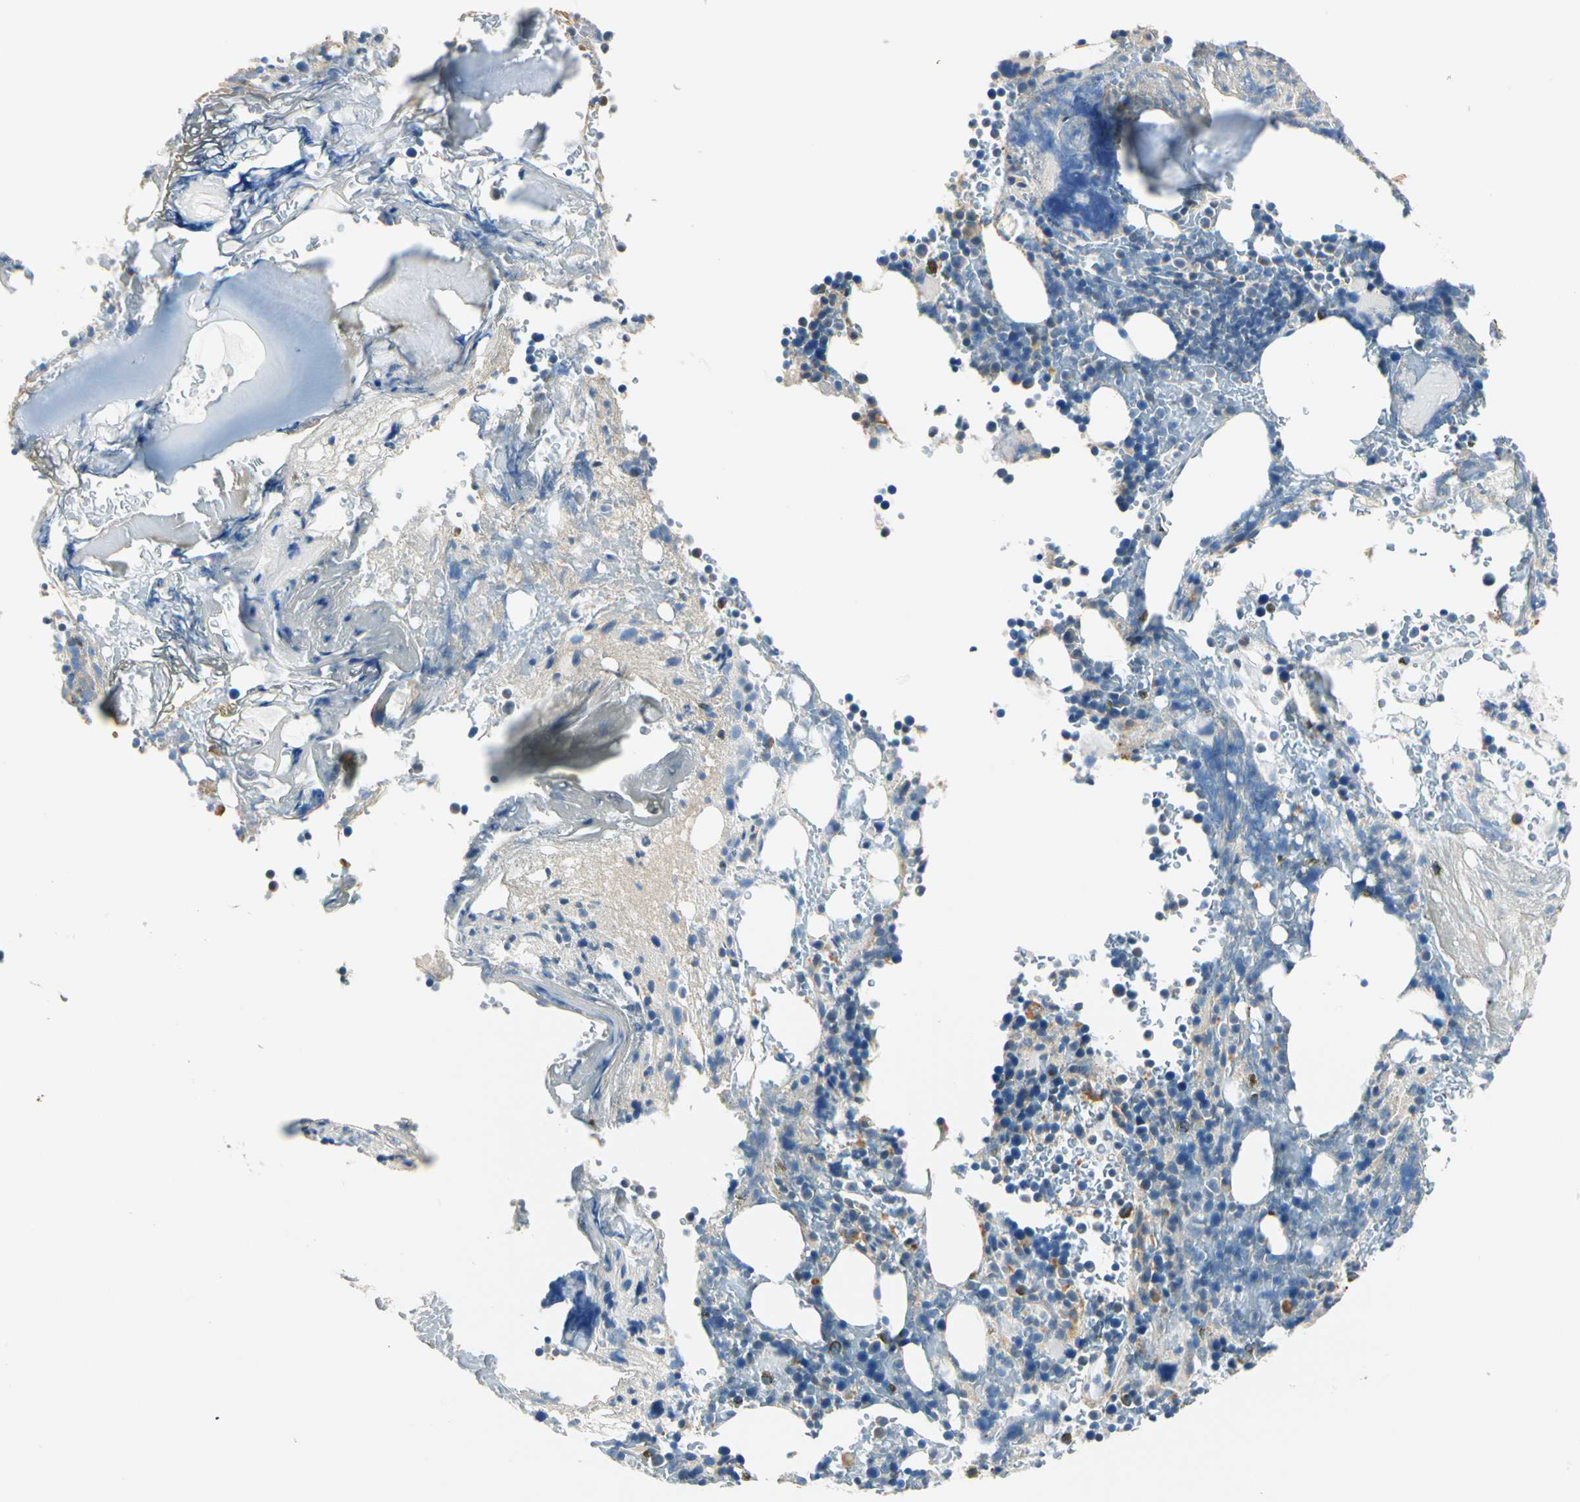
{"staining": {"intensity": "weak", "quantity": "<25%", "location": "cytoplasmic/membranous"}, "tissue": "bone marrow", "cell_type": "Hematopoietic cells", "image_type": "normal", "snomed": [{"axis": "morphology", "description": "Normal tissue, NOS"}, {"axis": "topography", "description": "Bone marrow"}], "caption": "This is an immunohistochemistry (IHC) histopathology image of benign bone marrow. There is no positivity in hematopoietic cells.", "gene": "TGFBR3", "patient": {"sex": "female", "age": 73}}